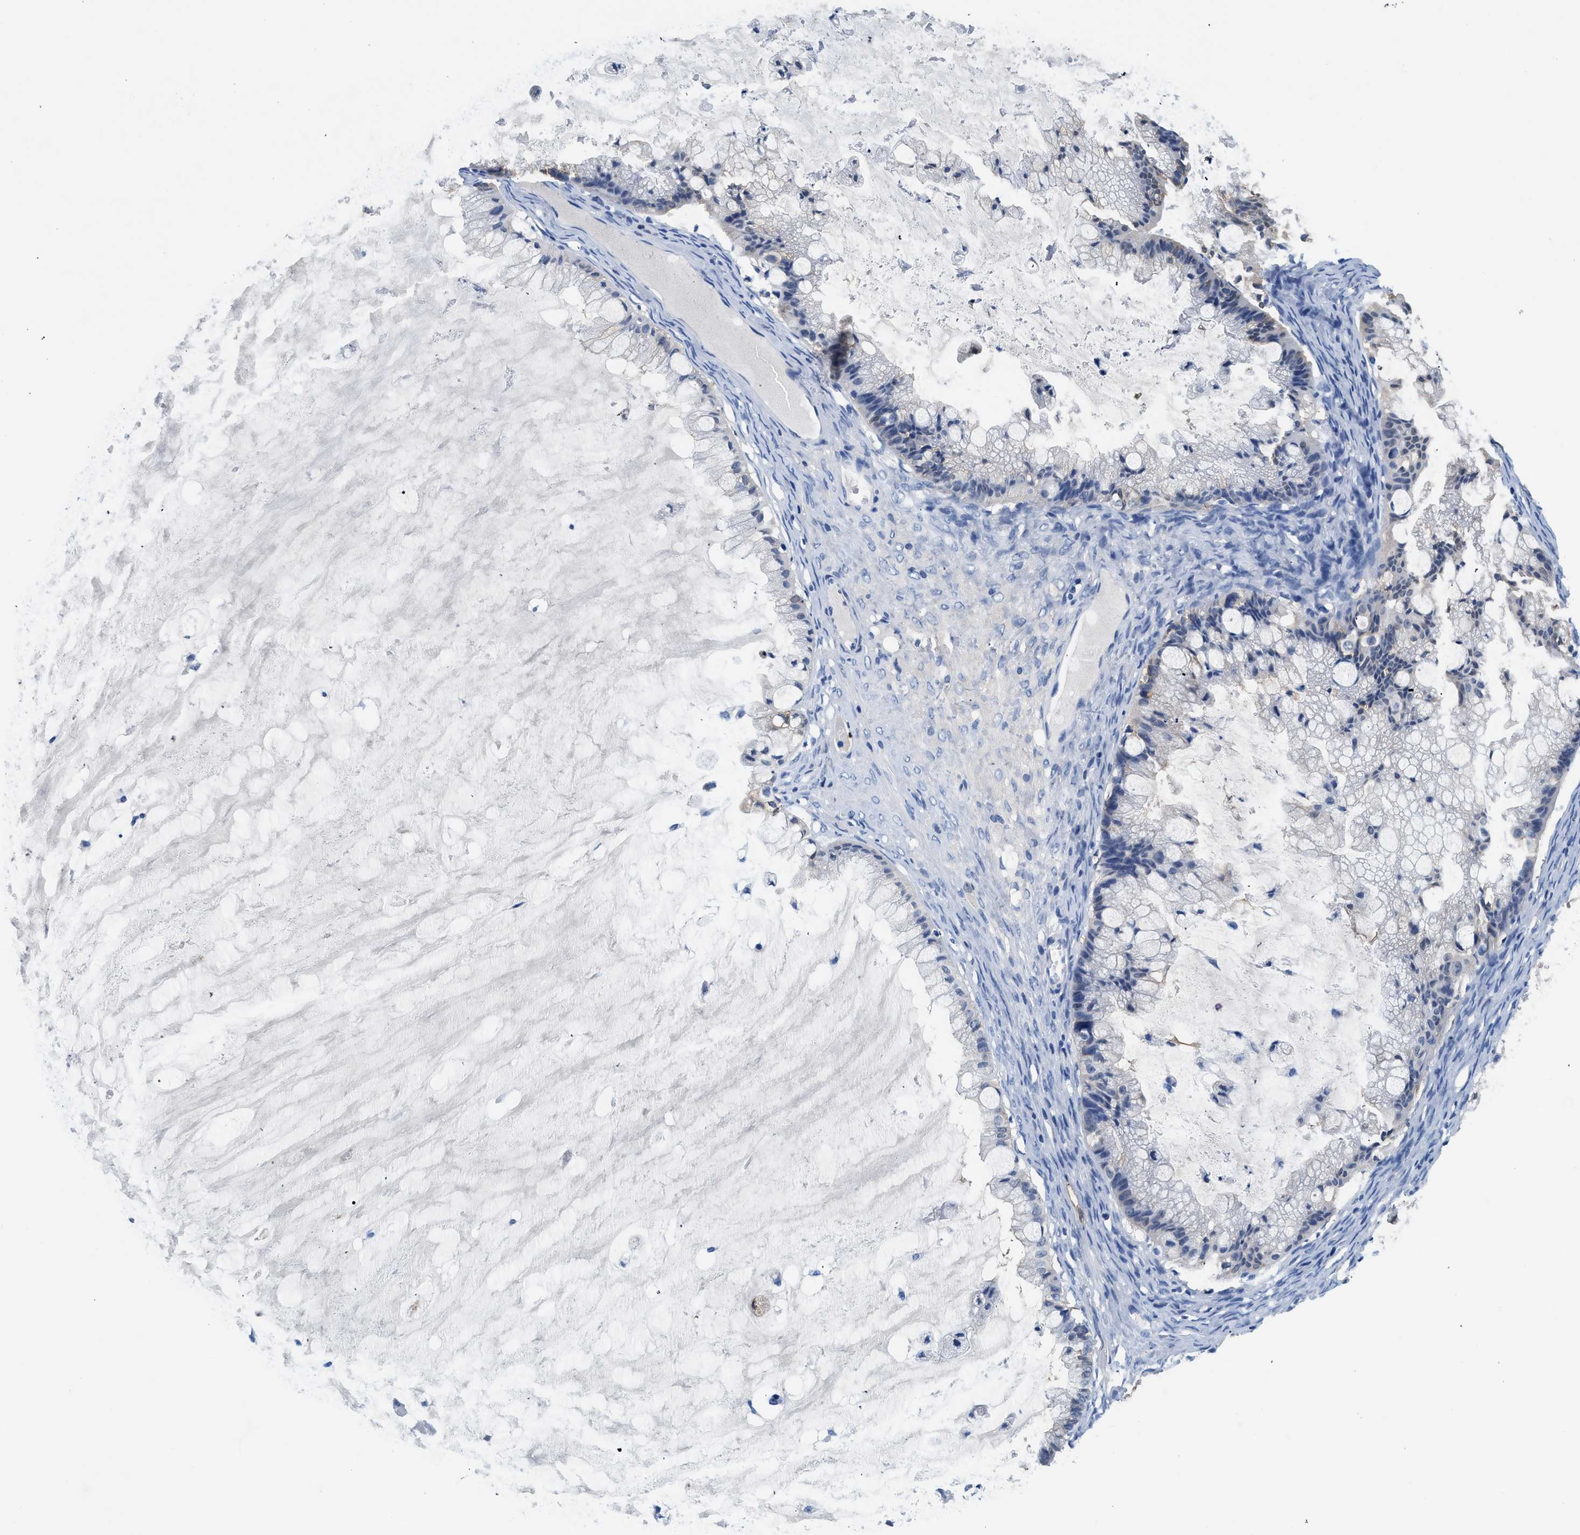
{"staining": {"intensity": "negative", "quantity": "none", "location": "none"}, "tissue": "ovarian cancer", "cell_type": "Tumor cells", "image_type": "cancer", "snomed": [{"axis": "morphology", "description": "Cystadenocarcinoma, mucinous, NOS"}, {"axis": "topography", "description": "Ovary"}], "caption": "IHC image of neoplastic tissue: ovarian cancer stained with DAB (3,3'-diaminobenzidine) demonstrates no significant protein expression in tumor cells.", "gene": "FADS6", "patient": {"sex": "female", "age": 57}}